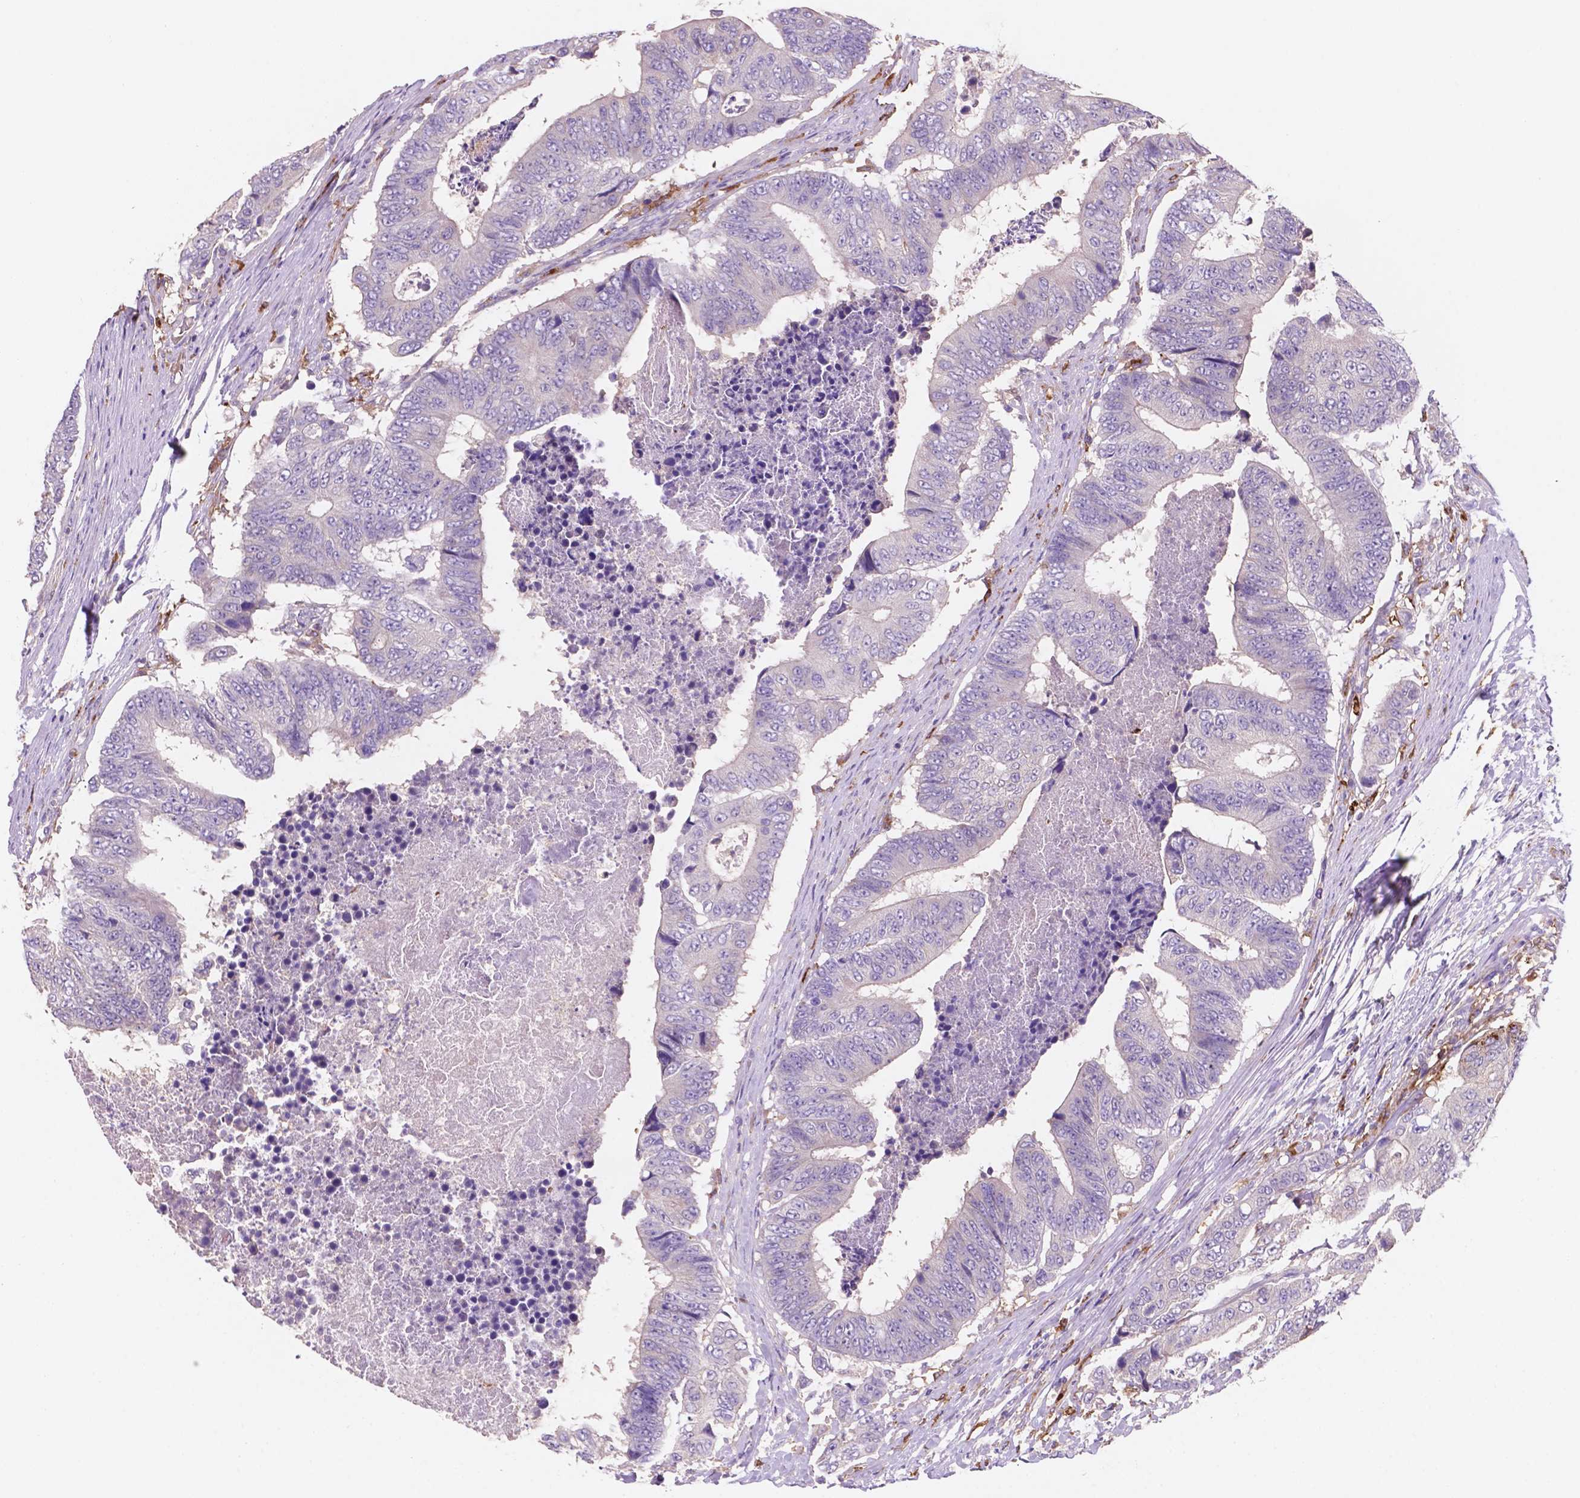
{"staining": {"intensity": "negative", "quantity": "none", "location": "none"}, "tissue": "colorectal cancer", "cell_type": "Tumor cells", "image_type": "cancer", "snomed": [{"axis": "morphology", "description": "Adenocarcinoma, NOS"}, {"axis": "topography", "description": "Colon"}], "caption": "An IHC photomicrograph of colorectal cancer is shown. There is no staining in tumor cells of colorectal cancer.", "gene": "MKRN2OS", "patient": {"sex": "female", "age": 48}}